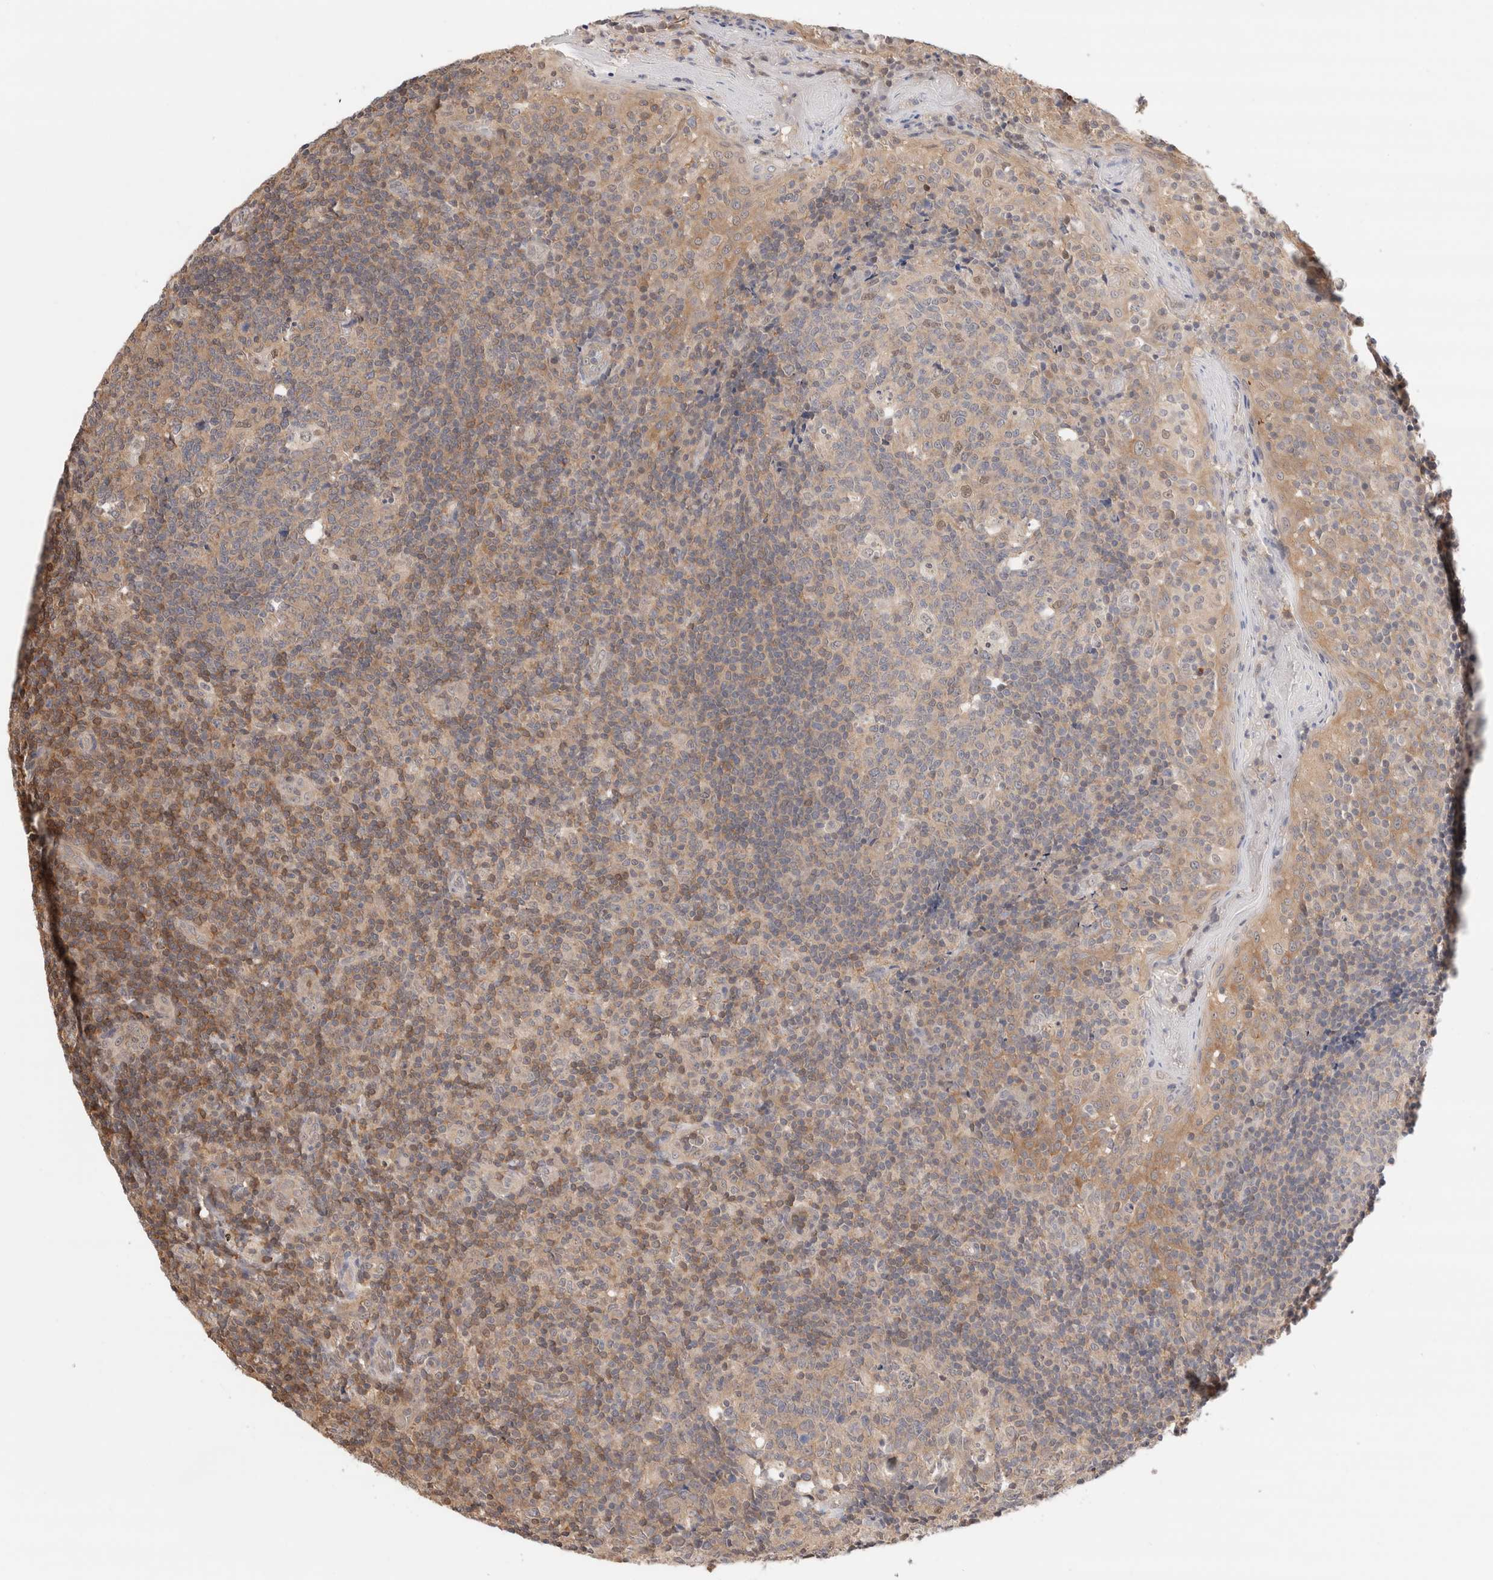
{"staining": {"intensity": "weak", "quantity": "25%-75%", "location": "cytoplasmic/membranous"}, "tissue": "tonsil", "cell_type": "Germinal center cells", "image_type": "normal", "snomed": [{"axis": "morphology", "description": "Normal tissue, NOS"}, {"axis": "topography", "description": "Tonsil"}], "caption": "A high-resolution photomicrograph shows IHC staining of normal tonsil, which displays weak cytoplasmic/membranous expression in about 25%-75% of germinal center cells.", "gene": "C17orf97", "patient": {"sex": "female", "age": 19}}